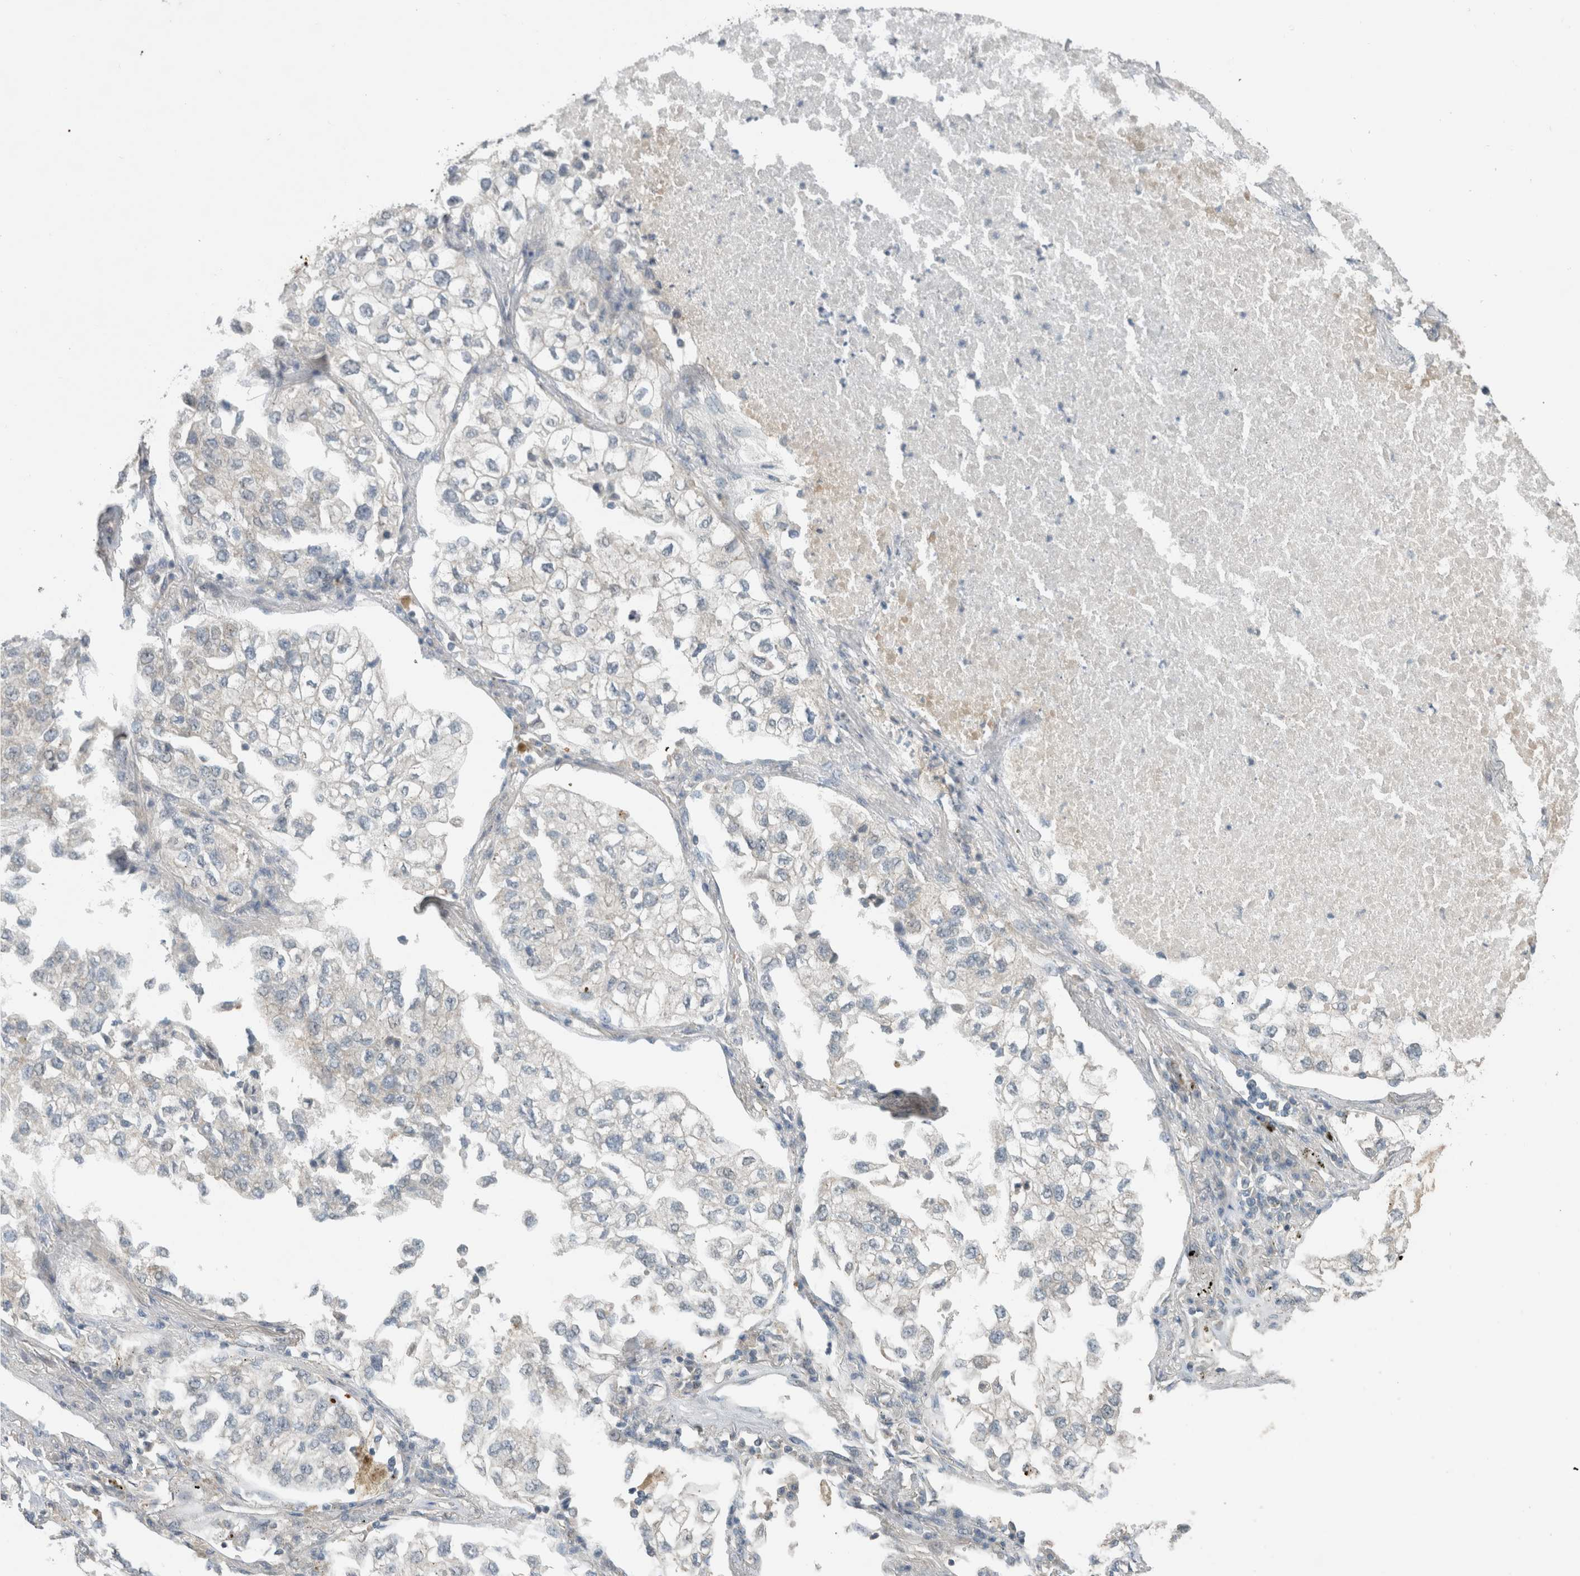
{"staining": {"intensity": "negative", "quantity": "none", "location": "none"}, "tissue": "lung cancer", "cell_type": "Tumor cells", "image_type": "cancer", "snomed": [{"axis": "morphology", "description": "Adenocarcinoma, NOS"}, {"axis": "topography", "description": "Lung"}], "caption": "High magnification brightfield microscopy of lung adenocarcinoma stained with DAB (brown) and counterstained with hematoxylin (blue): tumor cells show no significant expression. The staining is performed using DAB (3,3'-diaminobenzidine) brown chromogen with nuclei counter-stained in using hematoxylin.", "gene": "ERCC6L2", "patient": {"sex": "male", "age": 63}}